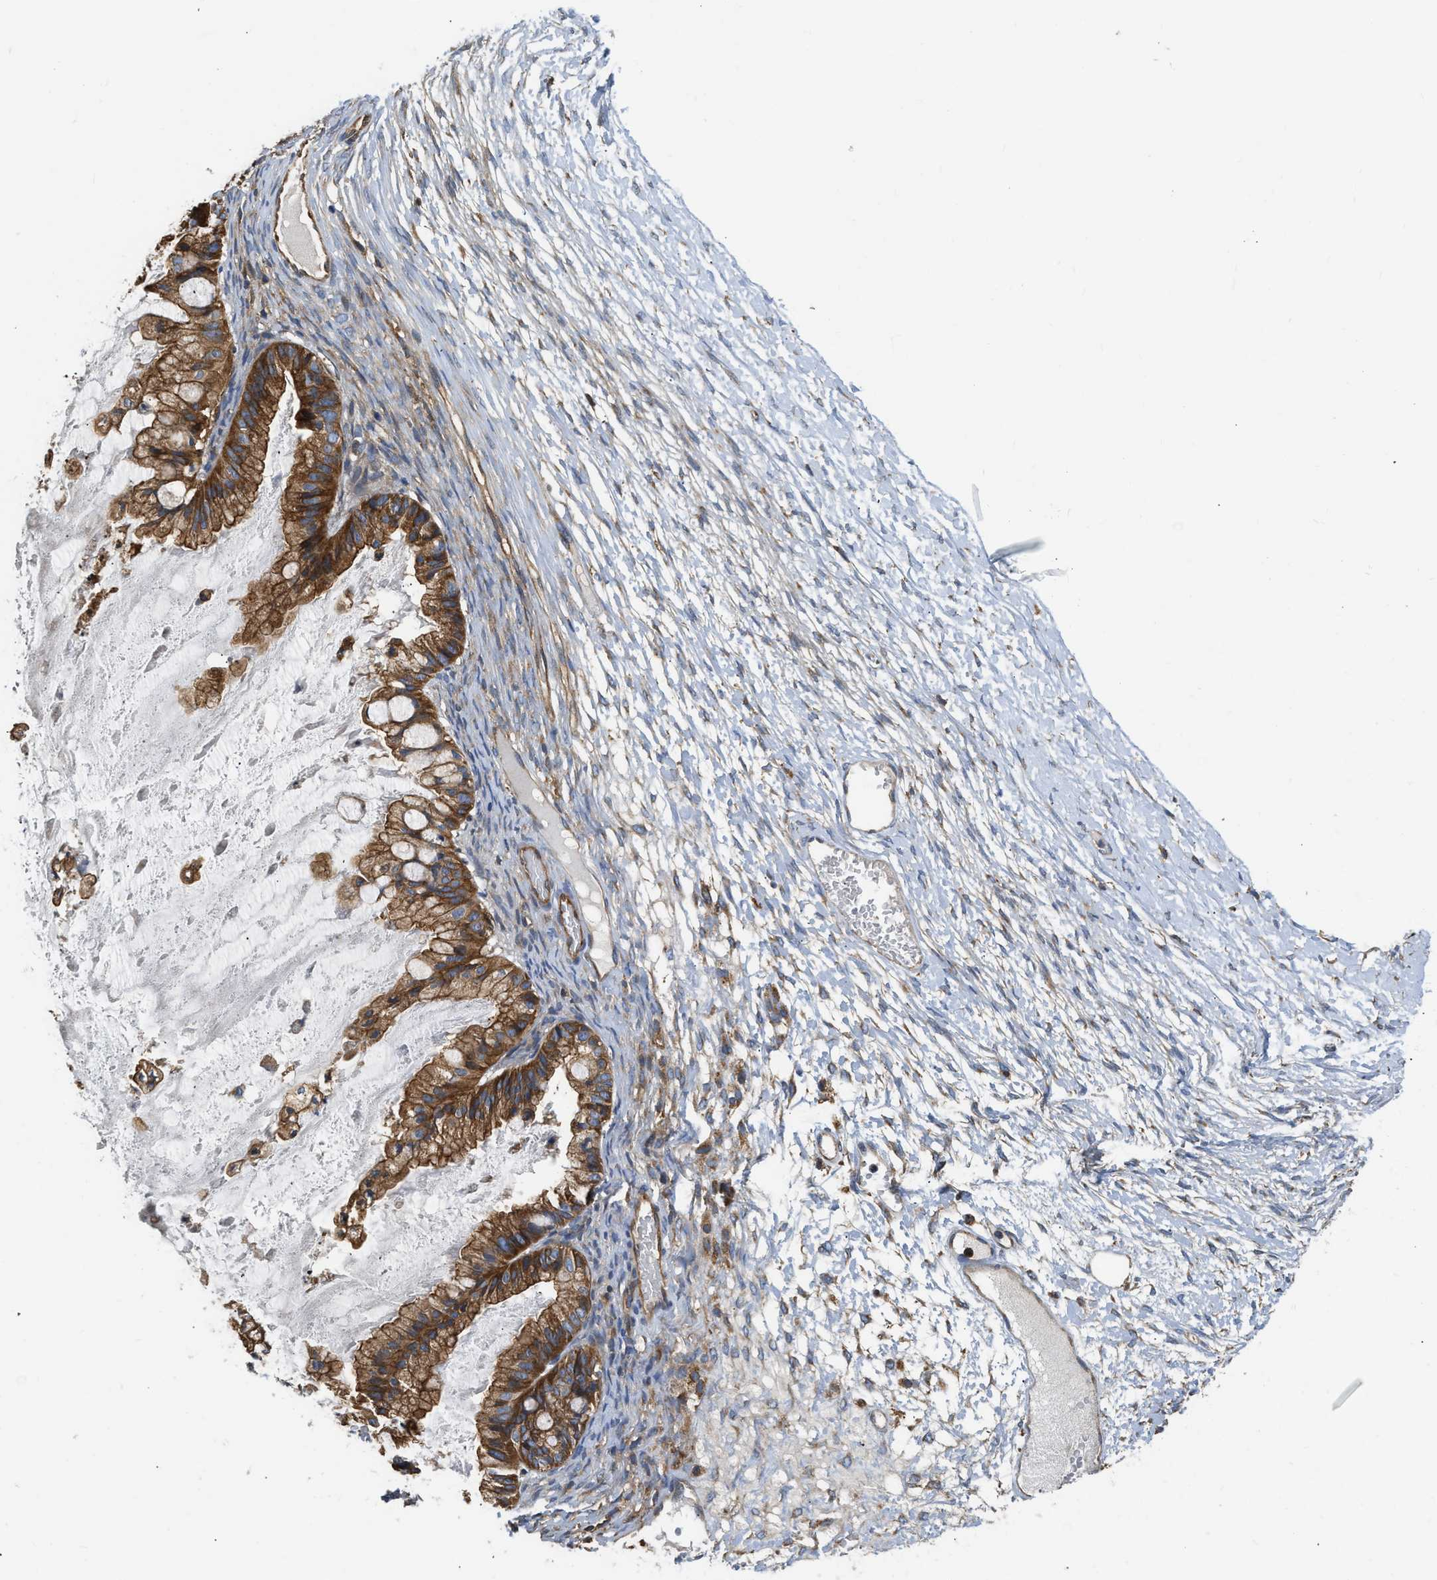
{"staining": {"intensity": "strong", "quantity": ">75%", "location": "cytoplasmic/membranous"}, "tissue": "ovarian cancer", "cell_type": "Tumor cells", "image_type": "cancer", "snomed": [{"axis": "morphology", "description": "Cystadenocarcinoma, mucinous, NOS"}, {"axis": "topography", "description": "Ovary"}], "caption": "A photomicrograph showing strong cytoplasmic/membranous positivity in approximately >75% of tumor cells in ovarian cancer (mucinous cystadenocarcinoma), as visualized by brown immunohistochemical staining.", "gene": "FLNB", "patient": {"sex": "female", "age": 57}}